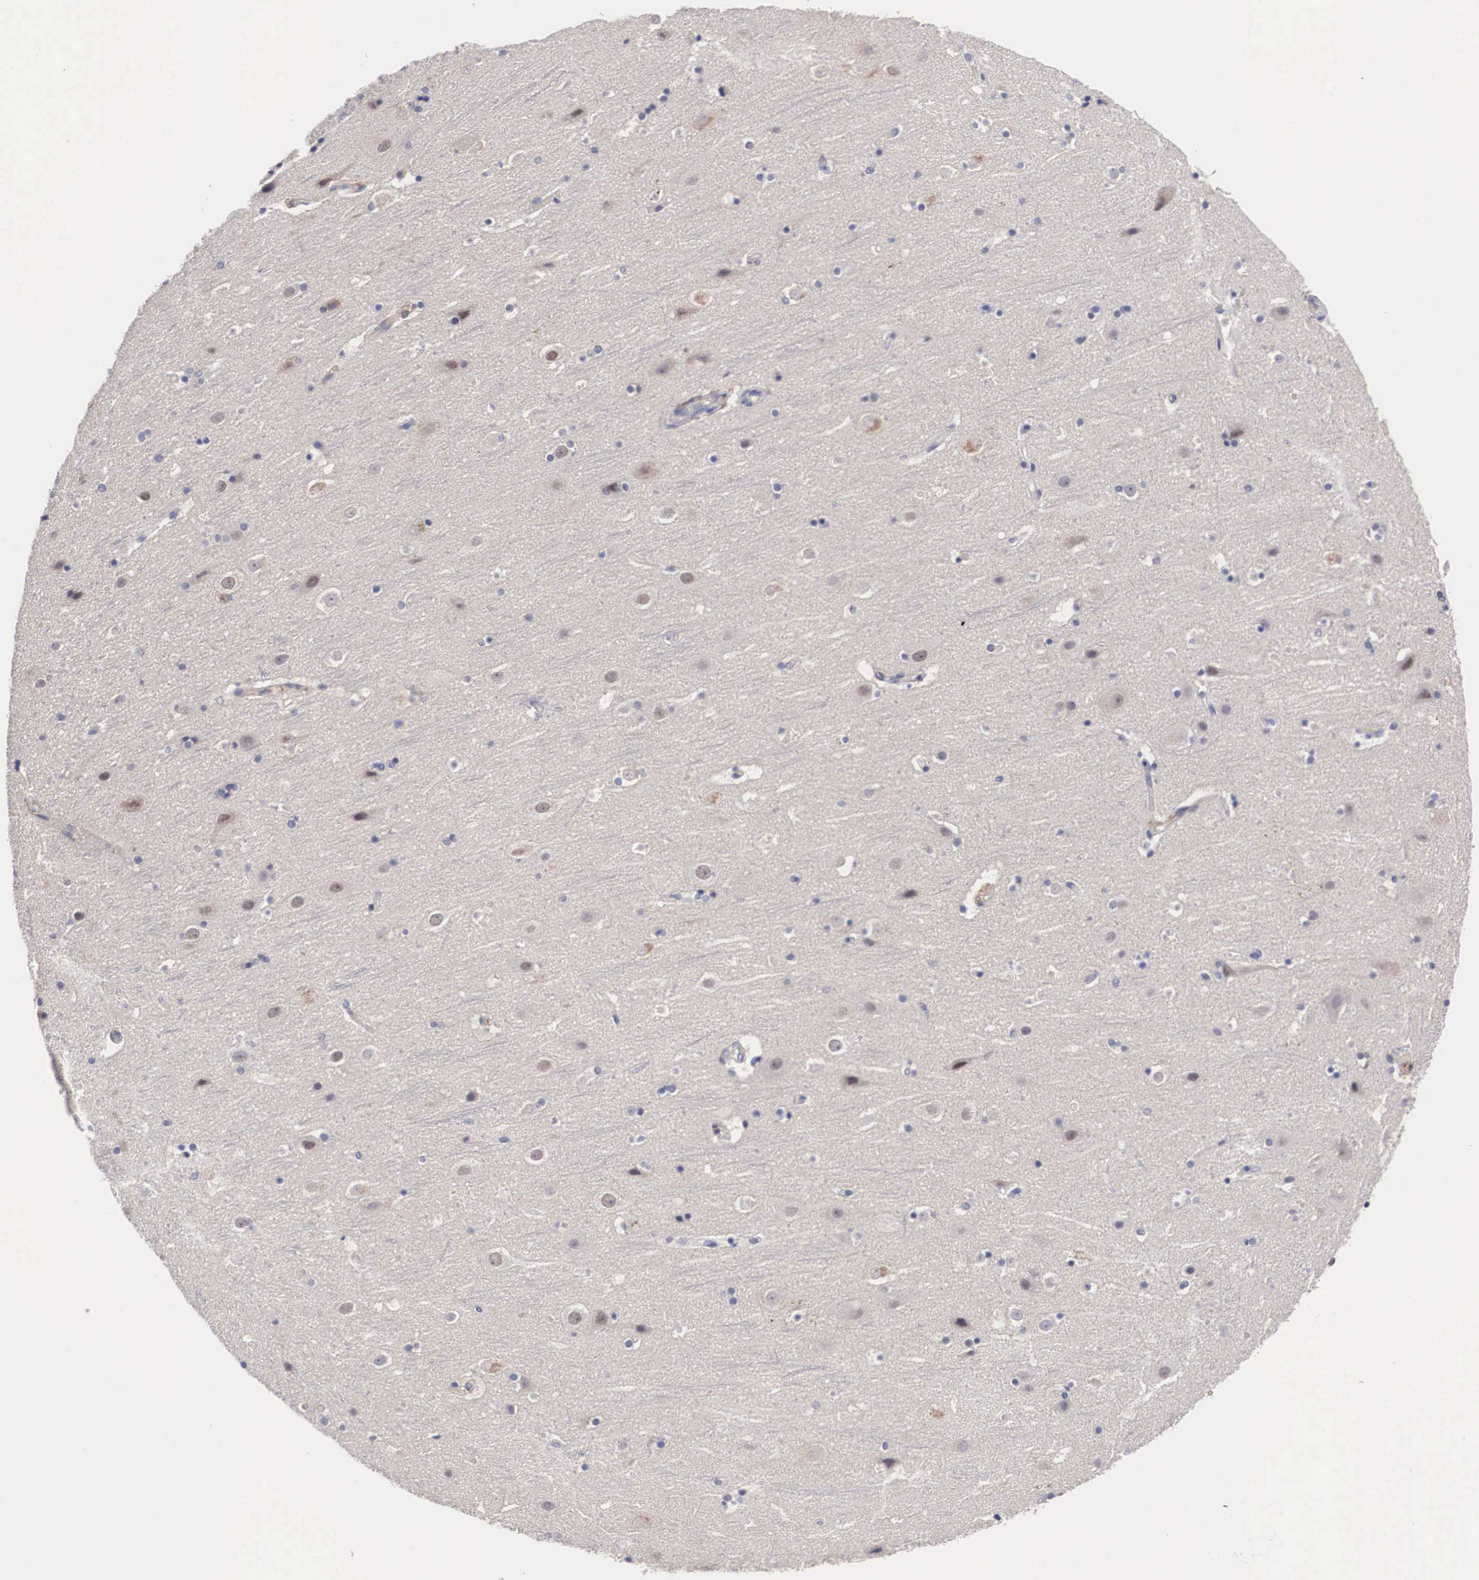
{"staining": {"intensity": "weak", "quantity": "25%-75%", "location": "cytoplasmic/membranous"}, "tissue": "cerebral cortex", "cell_type": "Endothelial cells", "image_type": "normal", "snomed": [{"axis": "morphology", "description": "Normal tissue, NOS"}, {"axis": "topography", "description": "Cerebral cortex"}], "caption": "IHC of normal cerebral cortex exhibits low levels of weak cytoplasmic/membranous staining in about 25%-75% of endothelial cells.", "gene": "ABHD4", "patient": {"sex": "male", "age": 45}}